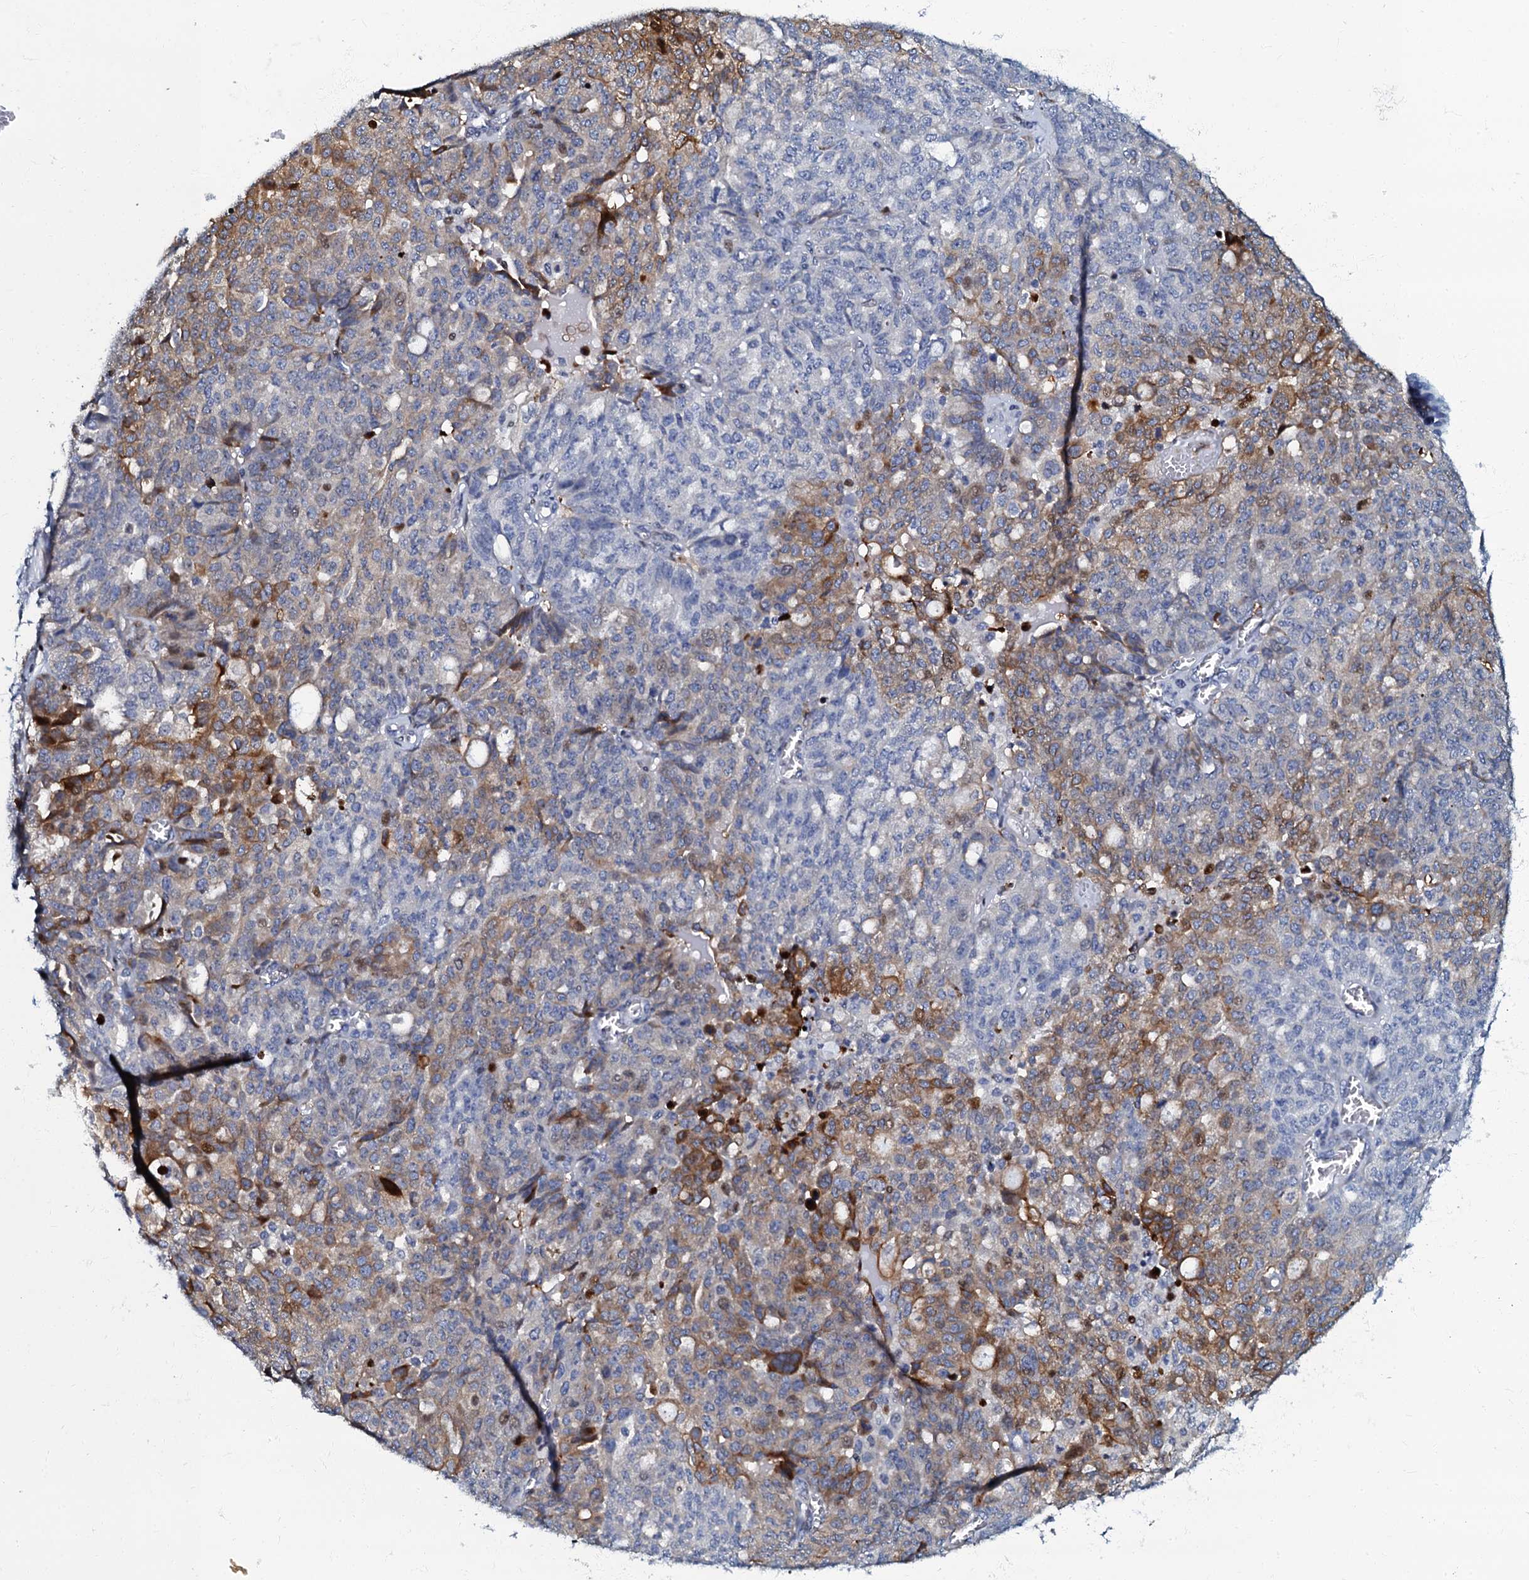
{"staining": {"intensity": "moderate", "quantity": "25%-75%", "location": "cytoplasmic/membranous"}, "tissue": "ovarian cancer", "cell_type": "Tumor cells", "image_type": "cancer", "snomed": [{"axis": "morphology", "description": "Cystadenocarcinoma, serous, NOS"}, {"axis": "topography", "description": "Soft tissue"}, {"axis": "topography", "description": "Ovary"}], "caption": "High-magnification brightfield microscopy of ovarian cancer stained with DAB (brown) and counterstained with hematoxylin (blue). tumor cells exhibit moderate cytoplasmic/membranous staining is present in about25%-75% of cells.", "gene": "MFSD5", "patient": {"sex": "female", "age": 57}}